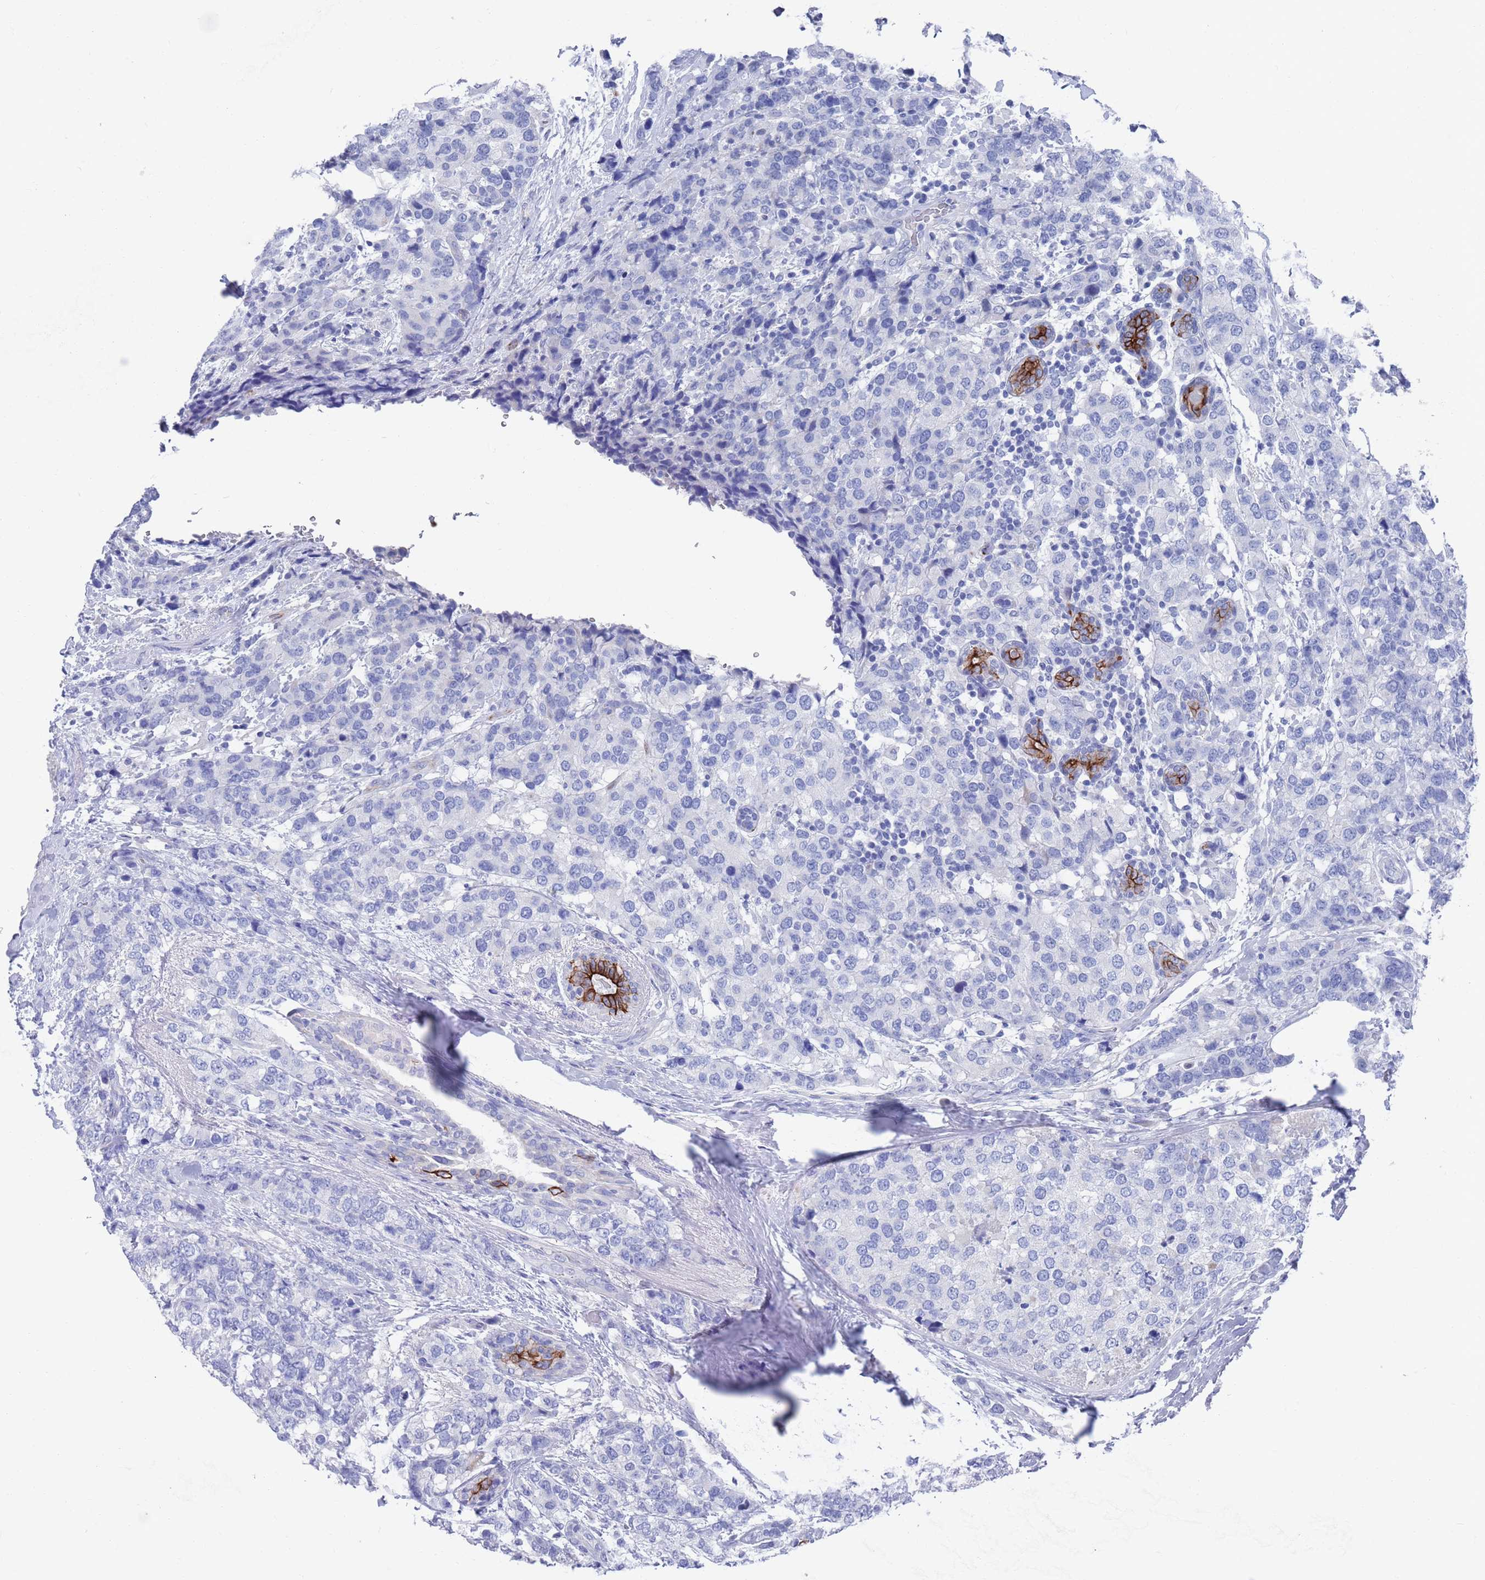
{"staining": {"intensity": "negative", "quantity": "none", "location": "none"}, "tissue": "breast cancer", "cell_type": "Tumor cells", "image_type": "cancer", "snomed": [{"axis": "morphology", "description": "Lobular carcinoma"}, {"axis": "topography", "description": "Breast"}], "caption": "A high-resolution histopathology image shows IHC staining of lobular carcinoma (breast), which shows no significant staining in tumor cells. The staining was performed using DAB (3,3'-diaminobenzidine) to visualize the protein expression in brown, while the nuclei were stained in blue with hematoxylin (Magnification: 20x).", "gene": "MTMR2", "patient": {"sex": "female", "age": 59}}